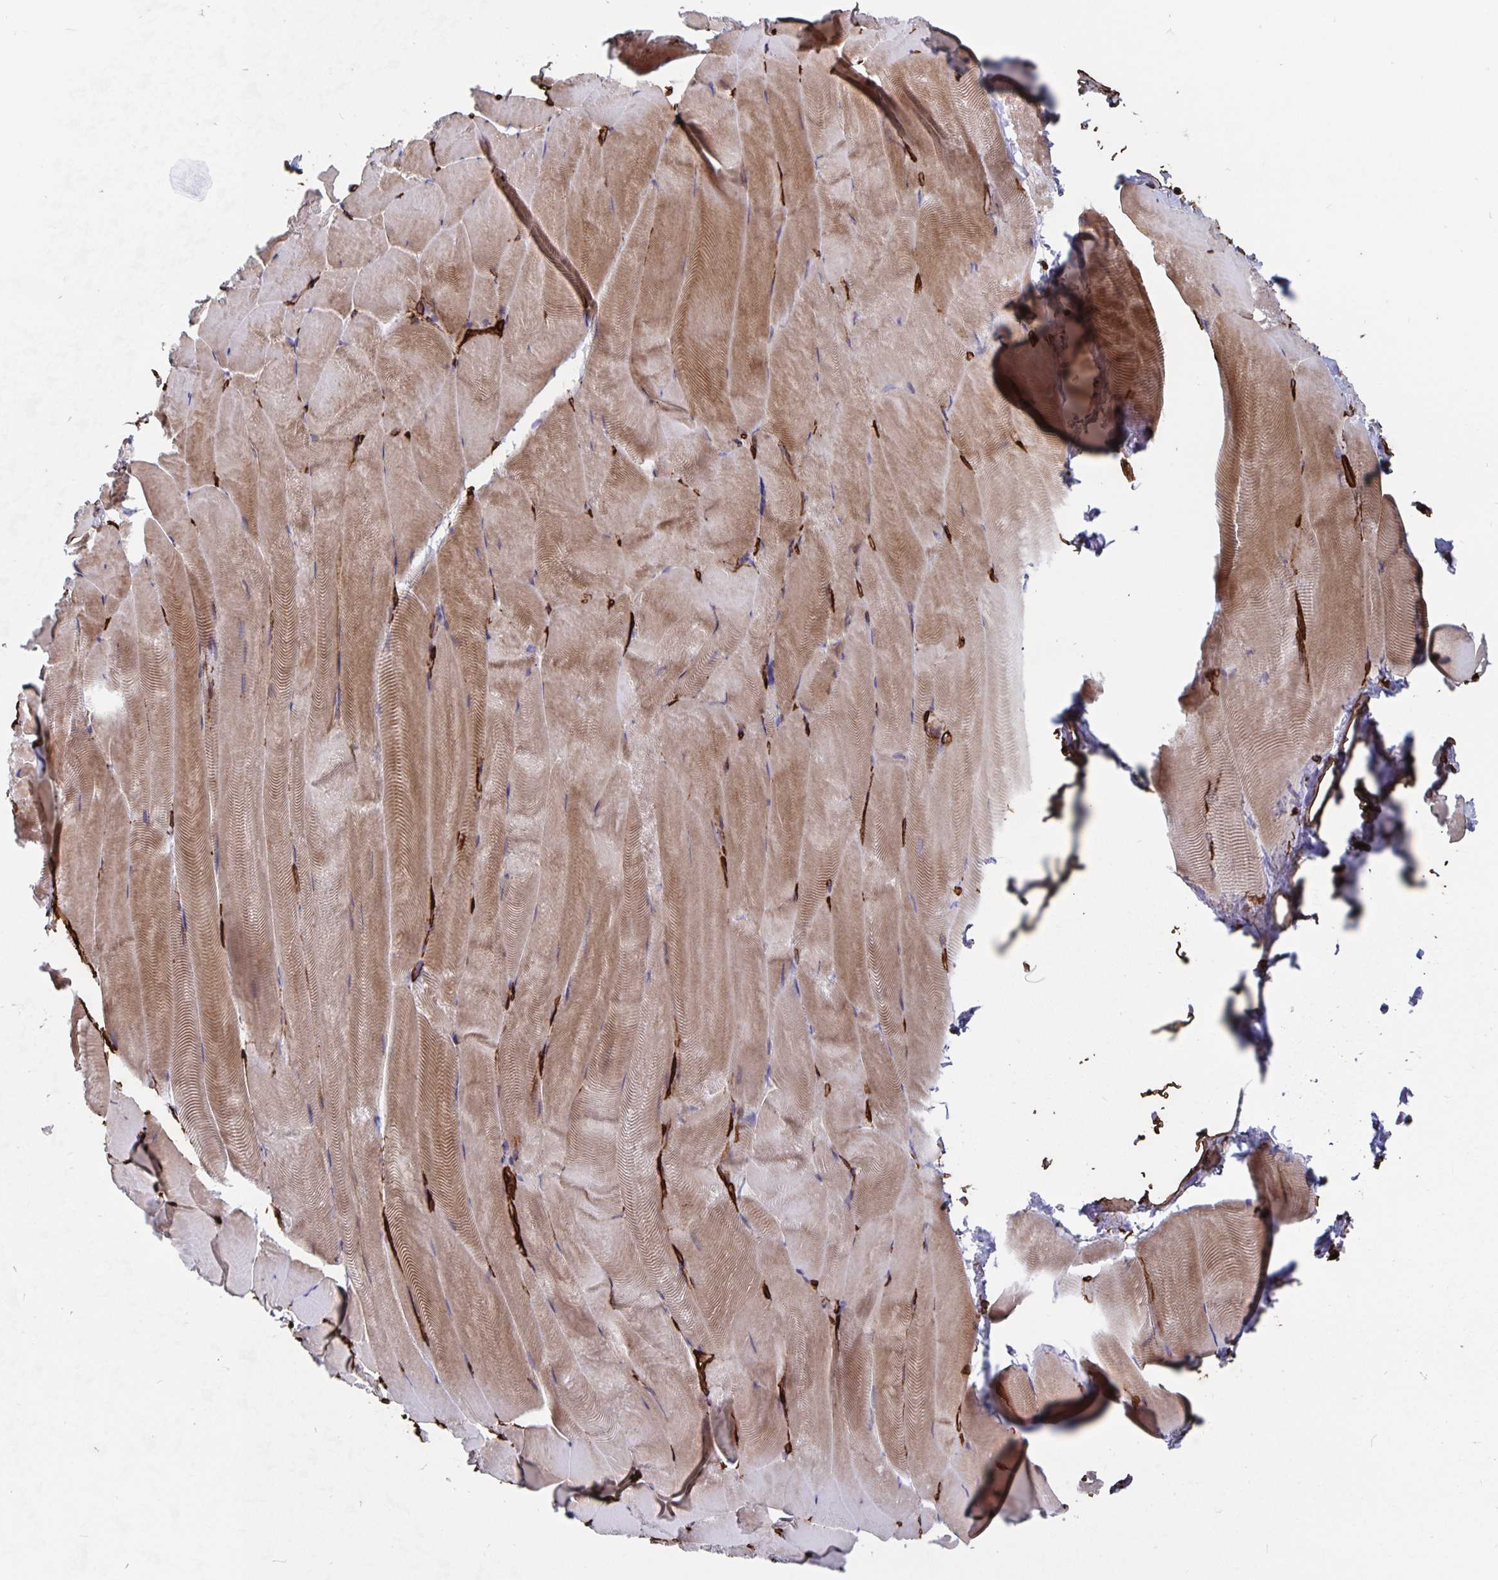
{"staining": {"intensity": "moderate", "quantity": "25%-75%", "location": "cytoplasmic/membranous"}, "tissue": "skeletal muscle", "cell_type": "Myocytes", "image_type": "normal", "snomed": [{"axis": "morphology", "description": "Normal tissue, NOS"}, {"axis": "topography", "description": "Skeletal muscle"}], "caption": "There is medium levels of moderate cytoplasmic/membranous positivity in myocytes of unremarkable skeletal muscle, as demonstrated by immunohistochemical staining (brown color).", "gene": "DCHS2", "patient": {"sex": "female", "age": 64}}